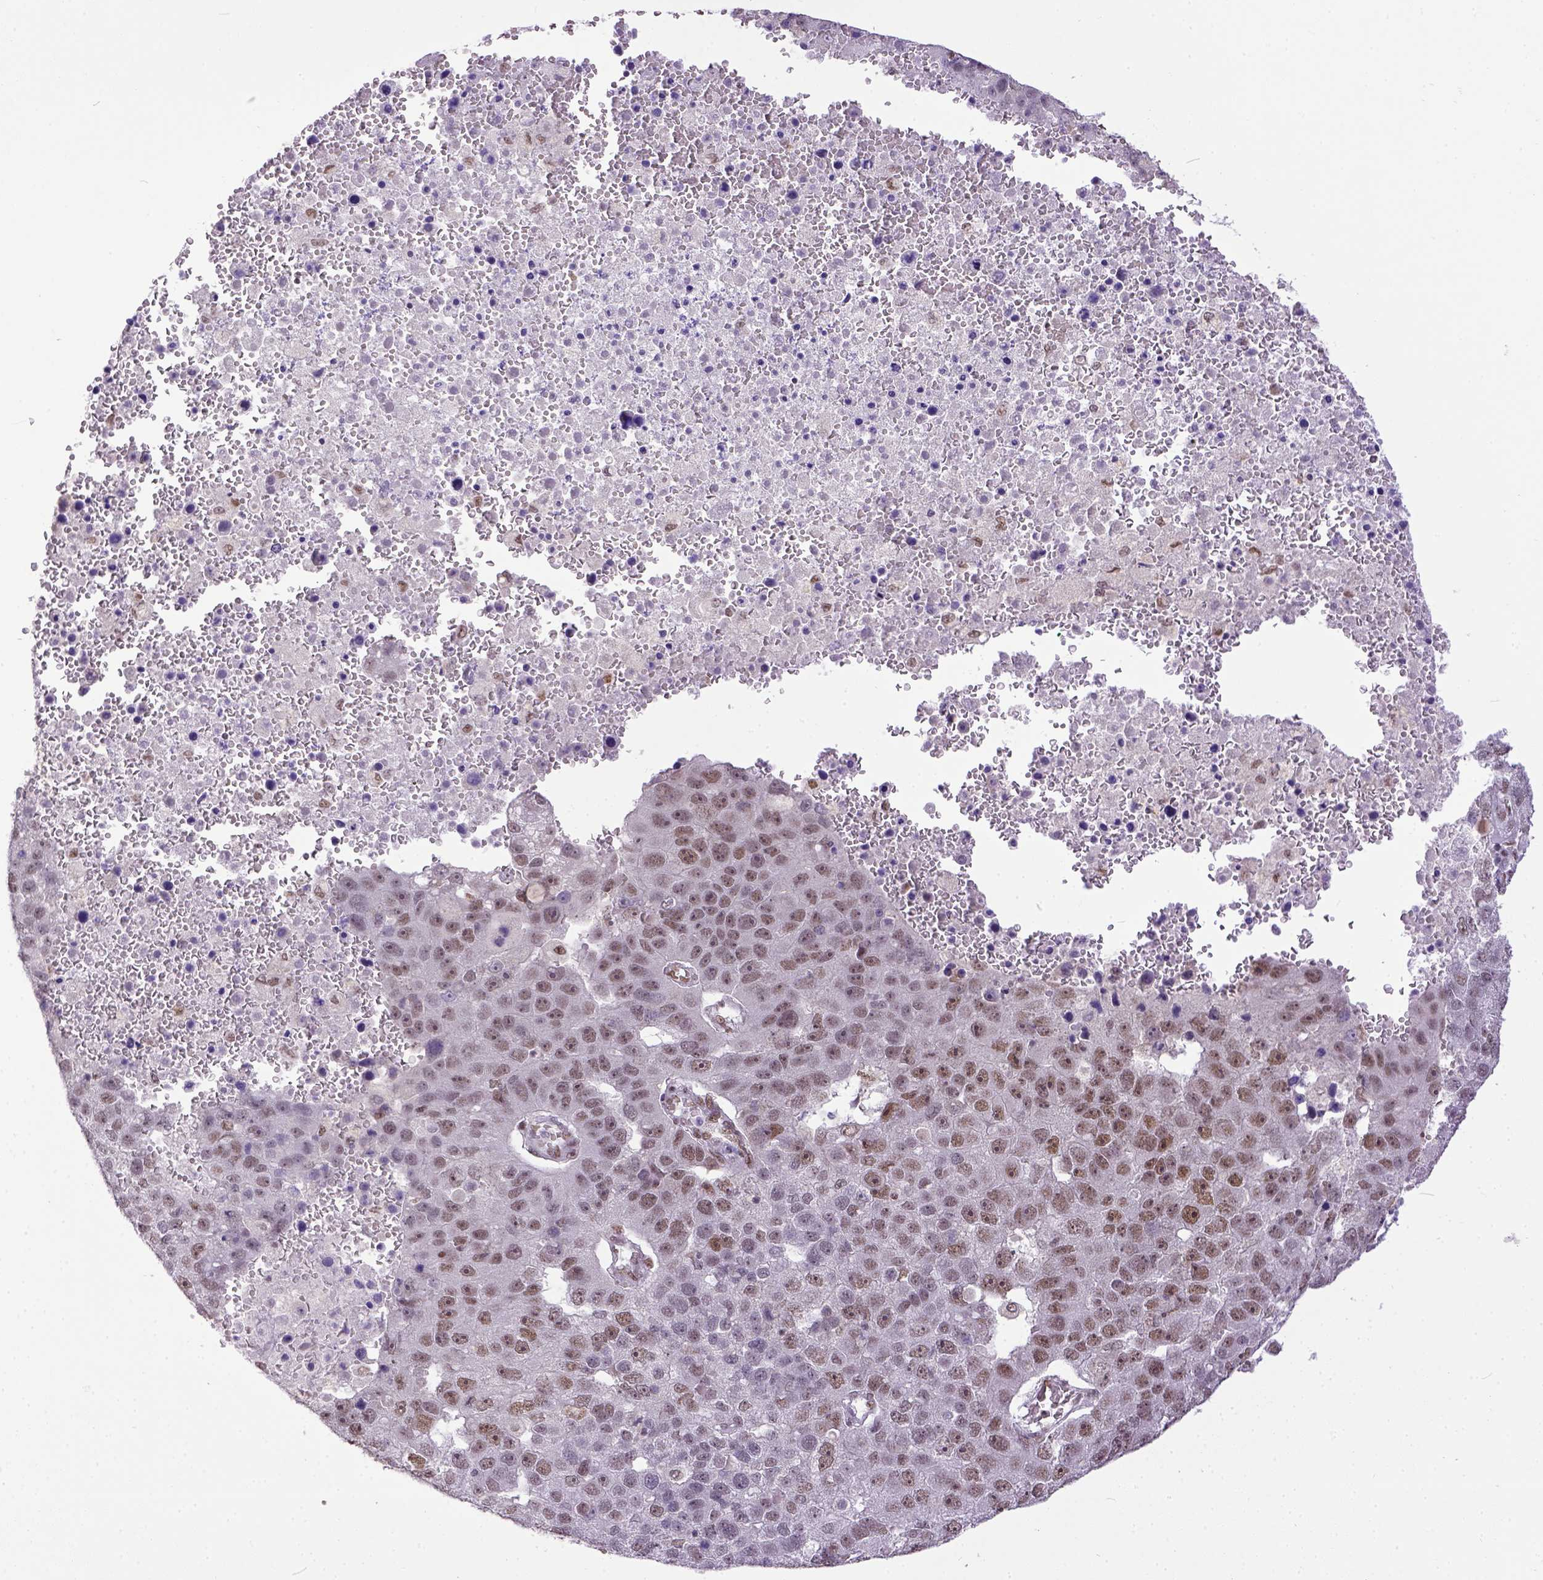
{"staining": {"intensity": "weak", "quantity": "25%-75%", "location": "nuclear"}, "tissue": "pancreatic cancer", "cell_type": "Tumor cells", "image_type": "cancer", "snomed": [{"axis": "morphology", "description": "Adenocarcinoma, NOS"}, {"axis": "topography", "description": "Pancreas"}], "caption": "IHC of pancreatic adenocarcinoma demonstrates low levels of weak nuclear expression in about 25%-75% of tumor cells.", "gene": "ERCC1", "patient": {"sex": "female", "age": 61}}